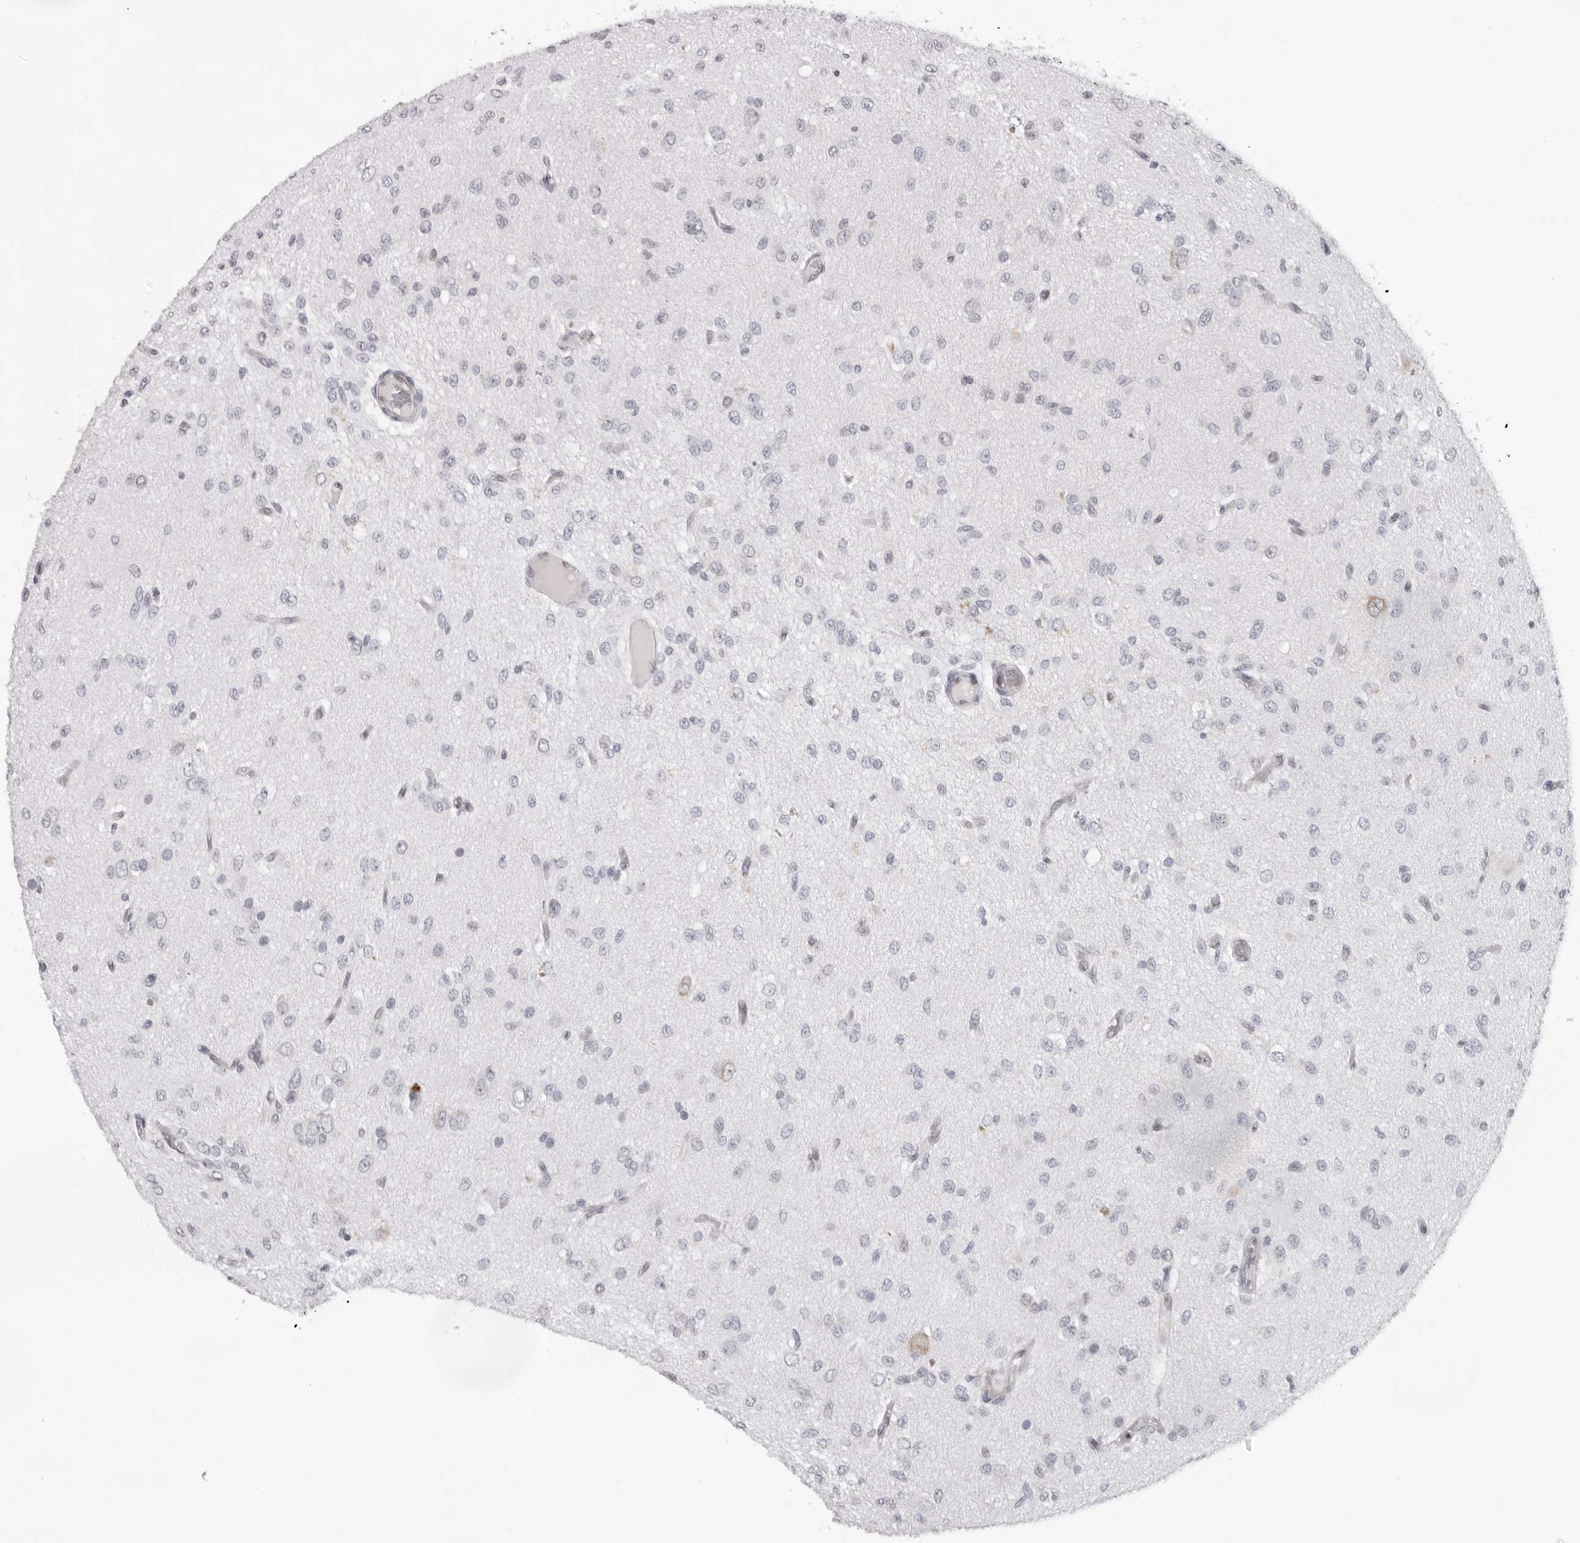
{"staining": {"intensity": "negative", "quantity": "none", "location": "none"}, "tissue": "glioma", "cell_type": "Tumor cells", "image_type": "cancer", "snomed": [{"axis": "morphology", "description": "Glioma, malignant, High grade"}, {"axis": "topography", "description": "Brain"}], "caption": "This is an immunohistochemistry histopathology image of human malignant glioma (high-grade). There is no expression in tumor cells.", "gene": "CASP7", "patient": {"sex": "female", "age": 59}}